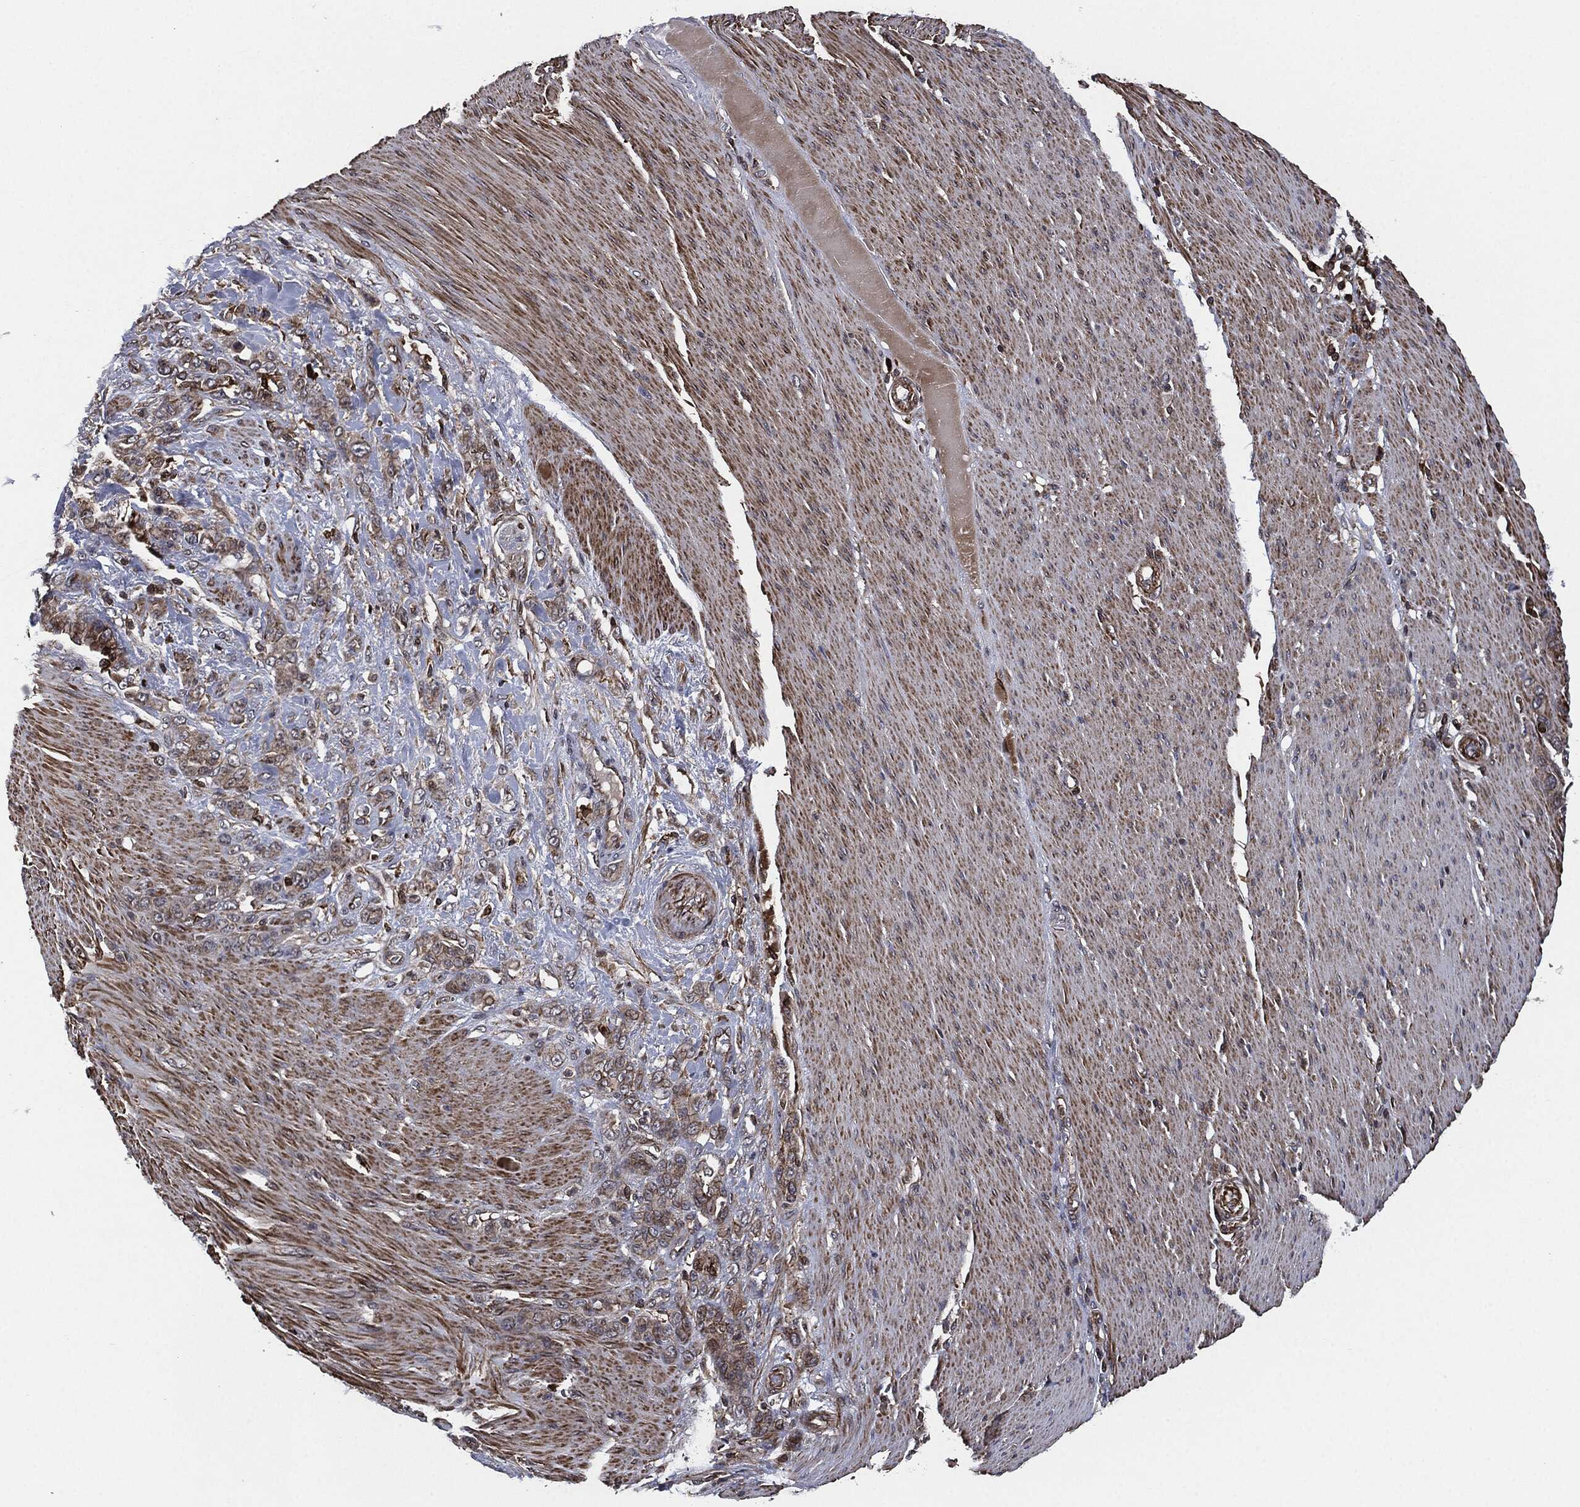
{"staining": {"intensity": "negative", "quantity": "none", "location": "none"}, "tissue": "stomach cancer", "cell_type": "Tumor cells", "image_type": "cancer", "snomed": [{"axis": "morphology", "description": "Normal tissue, NOS"}, {"axis": "morphology", "description": "Adenocarcinoma, NOS"}, {"axis": "topography", "description": "Stomach"}], "caption": "Immunohistochemistry (IHC) micrograph of stomach cancer (adenocarcinoma) stained for a protein (brown), which displays no staining in tumor cells.", "gene": "UBR1", "patient": {"sex": "female", "age": 79}}